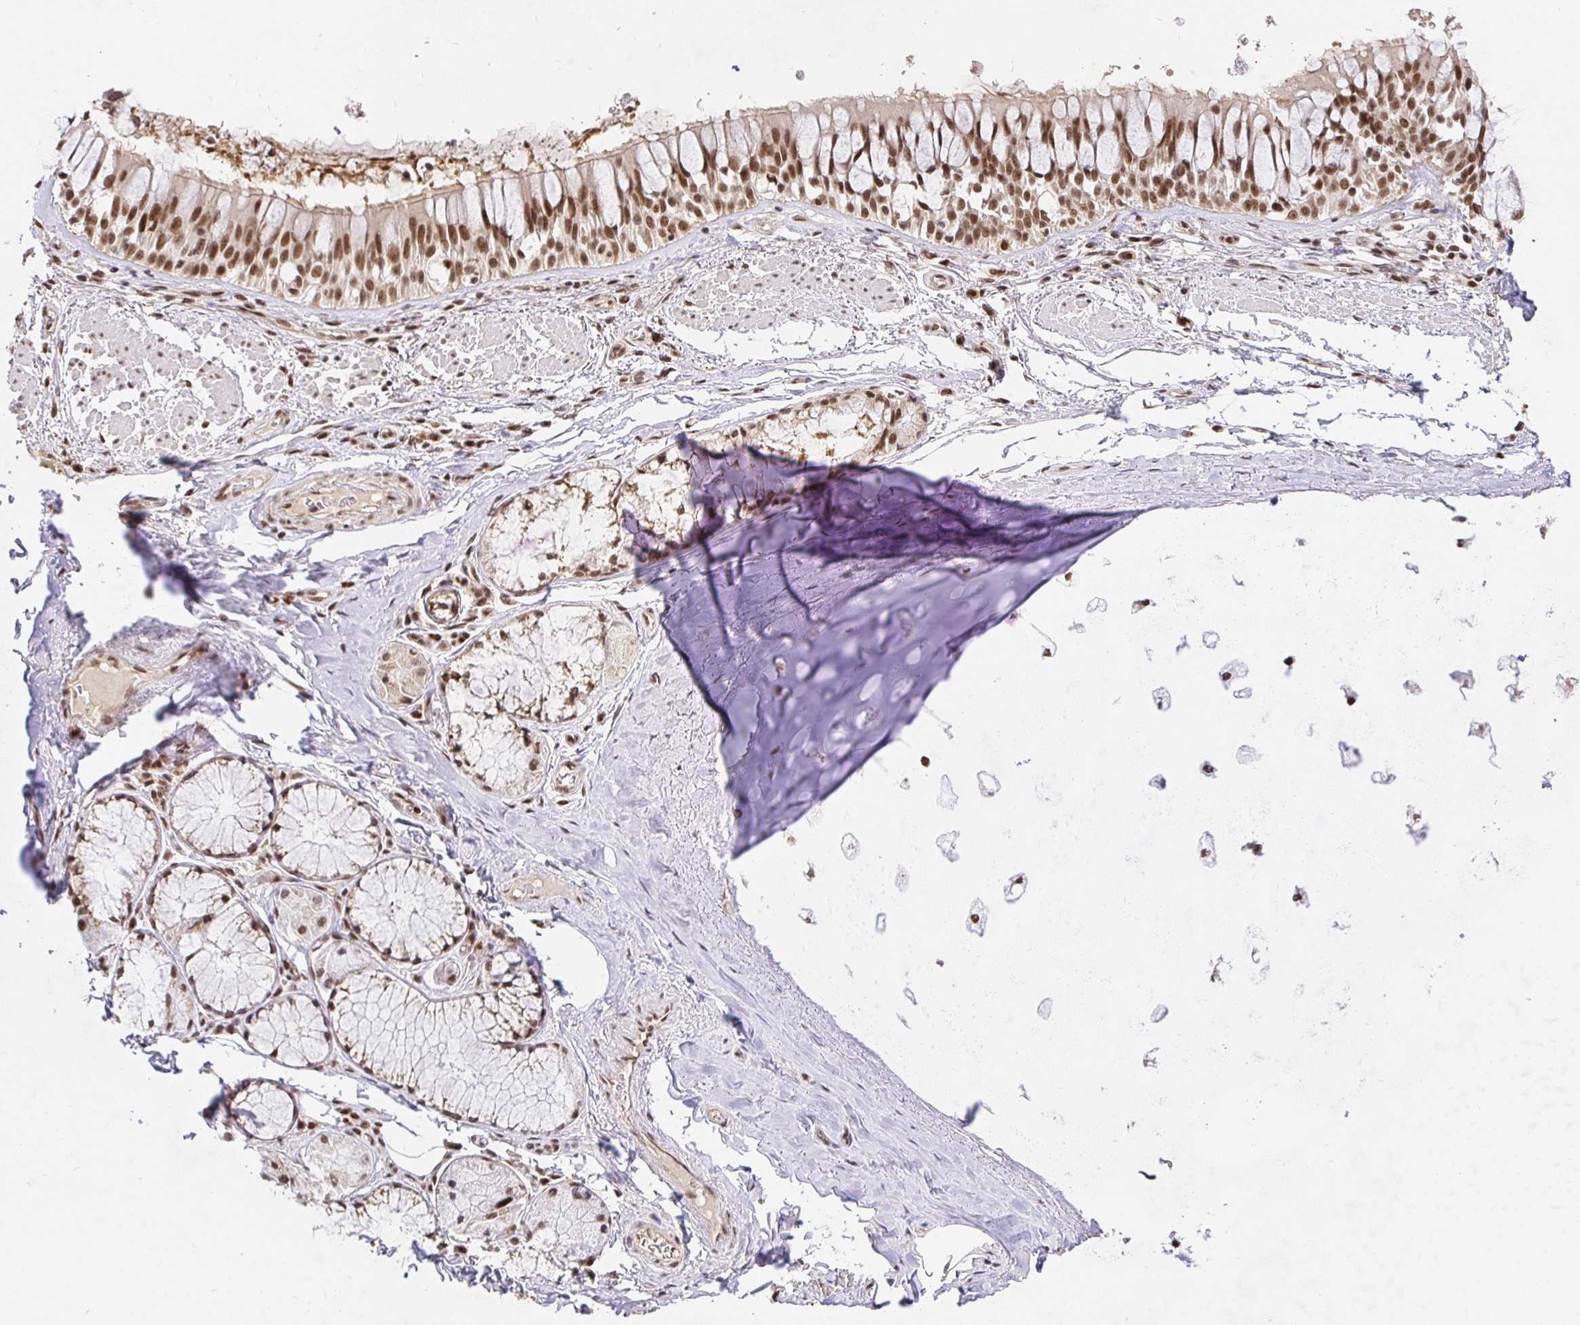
{"staining": {"intensity": "moderate", "quantity": ">75%", "location": "nuclear"}, "tissue": "adipose tissue", "cell_type": "Adipocytes", "image_type": "normal", "snomed": [{"axis": "morphology", "description": "Normal tissue, NOS"}, {"axis": "topography", "description": "Cartilage tissue"}, {"axis": "topography", "description": "Bronchus"}], "caption": "Immunohistochemistry (IHC) histopathology image of benign human adipose tissue stained for a protein (brown), which exhibits medium levels of moderate nuclear expression in about >75% of adipocytes.", "gene": "USF1", "patient": {"sex": "male", "age": 64}}